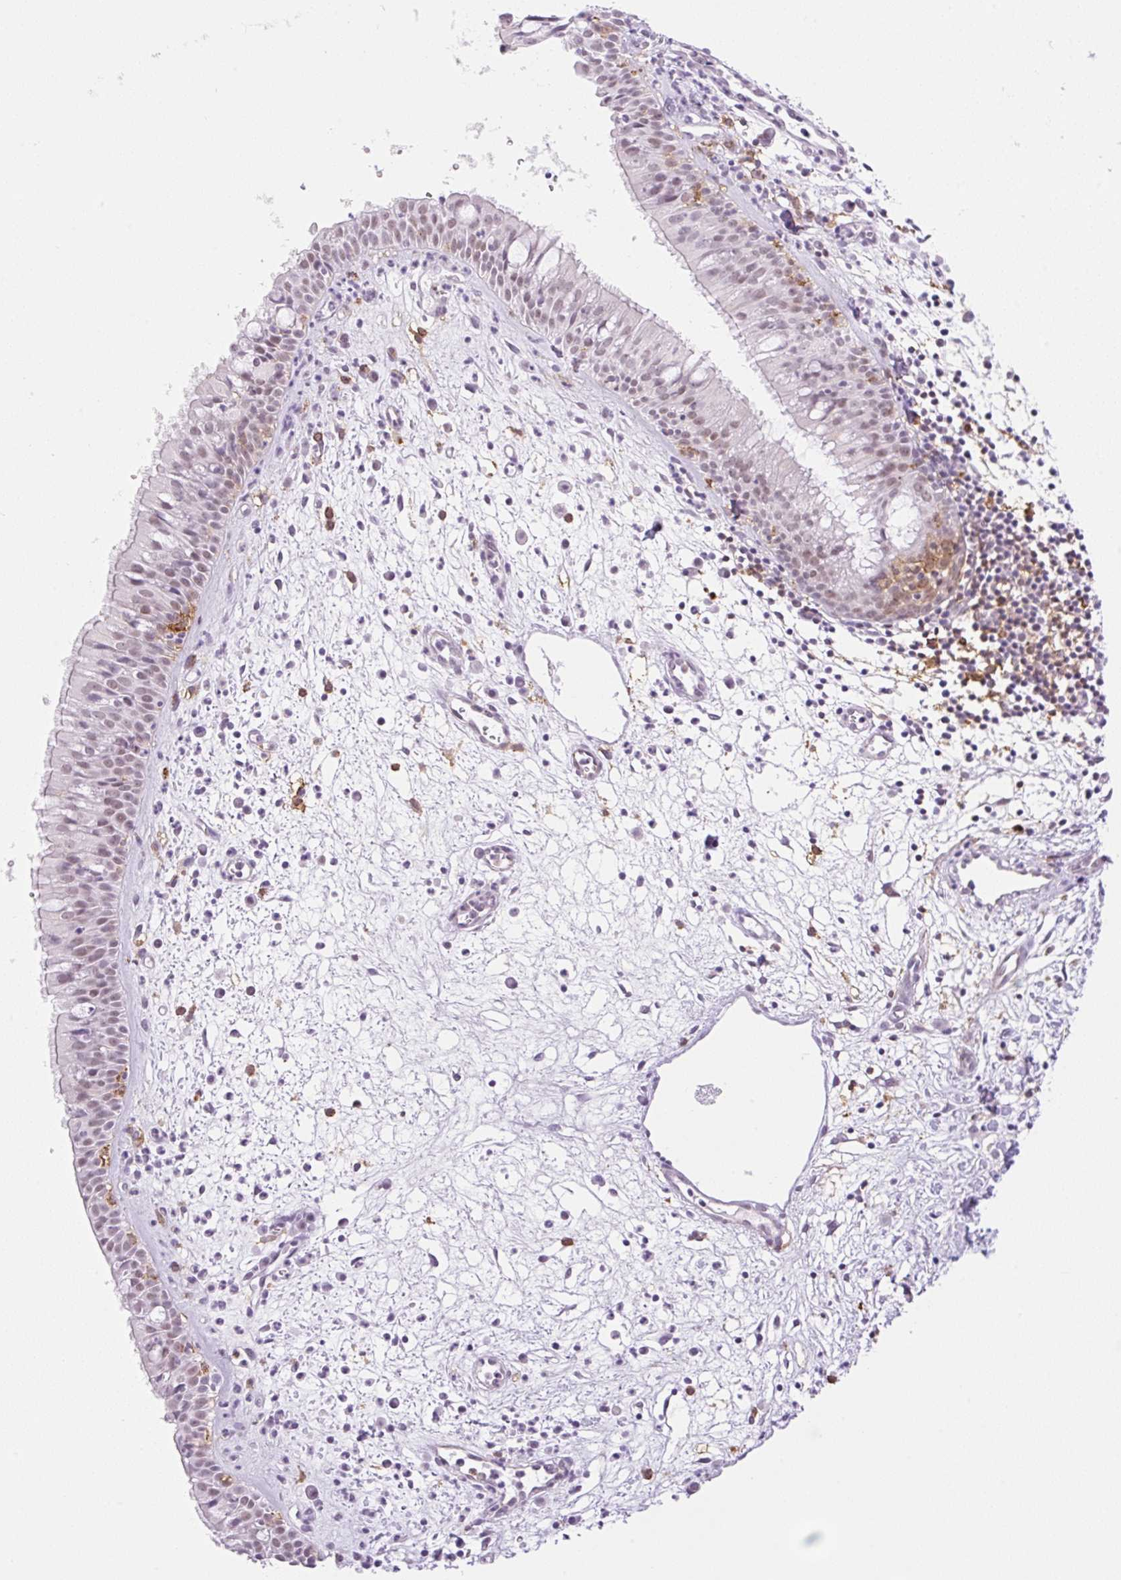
{"staining": {"intensity": "moderate", "quantity": "<25%", "location": "nuclear"}, "tissue": "nasopharynx", "cell_type": "Respiratory epithelial cells", "image_type": "normal", "snomed": [{"axis": "morphology", "description": "Normal tissue, NOS"}, {"axis": "topography", "description": "Nasopharynx"}], "caption": "This micrograph reveals immunohistochemistry (IHC) staining of benign human nasopharynx, with low moderate nuclear staining in approximately <25% of respiratory epithelial cells.", "gene": "PALM3", "patient": {"sex": "male", "age": 65}}